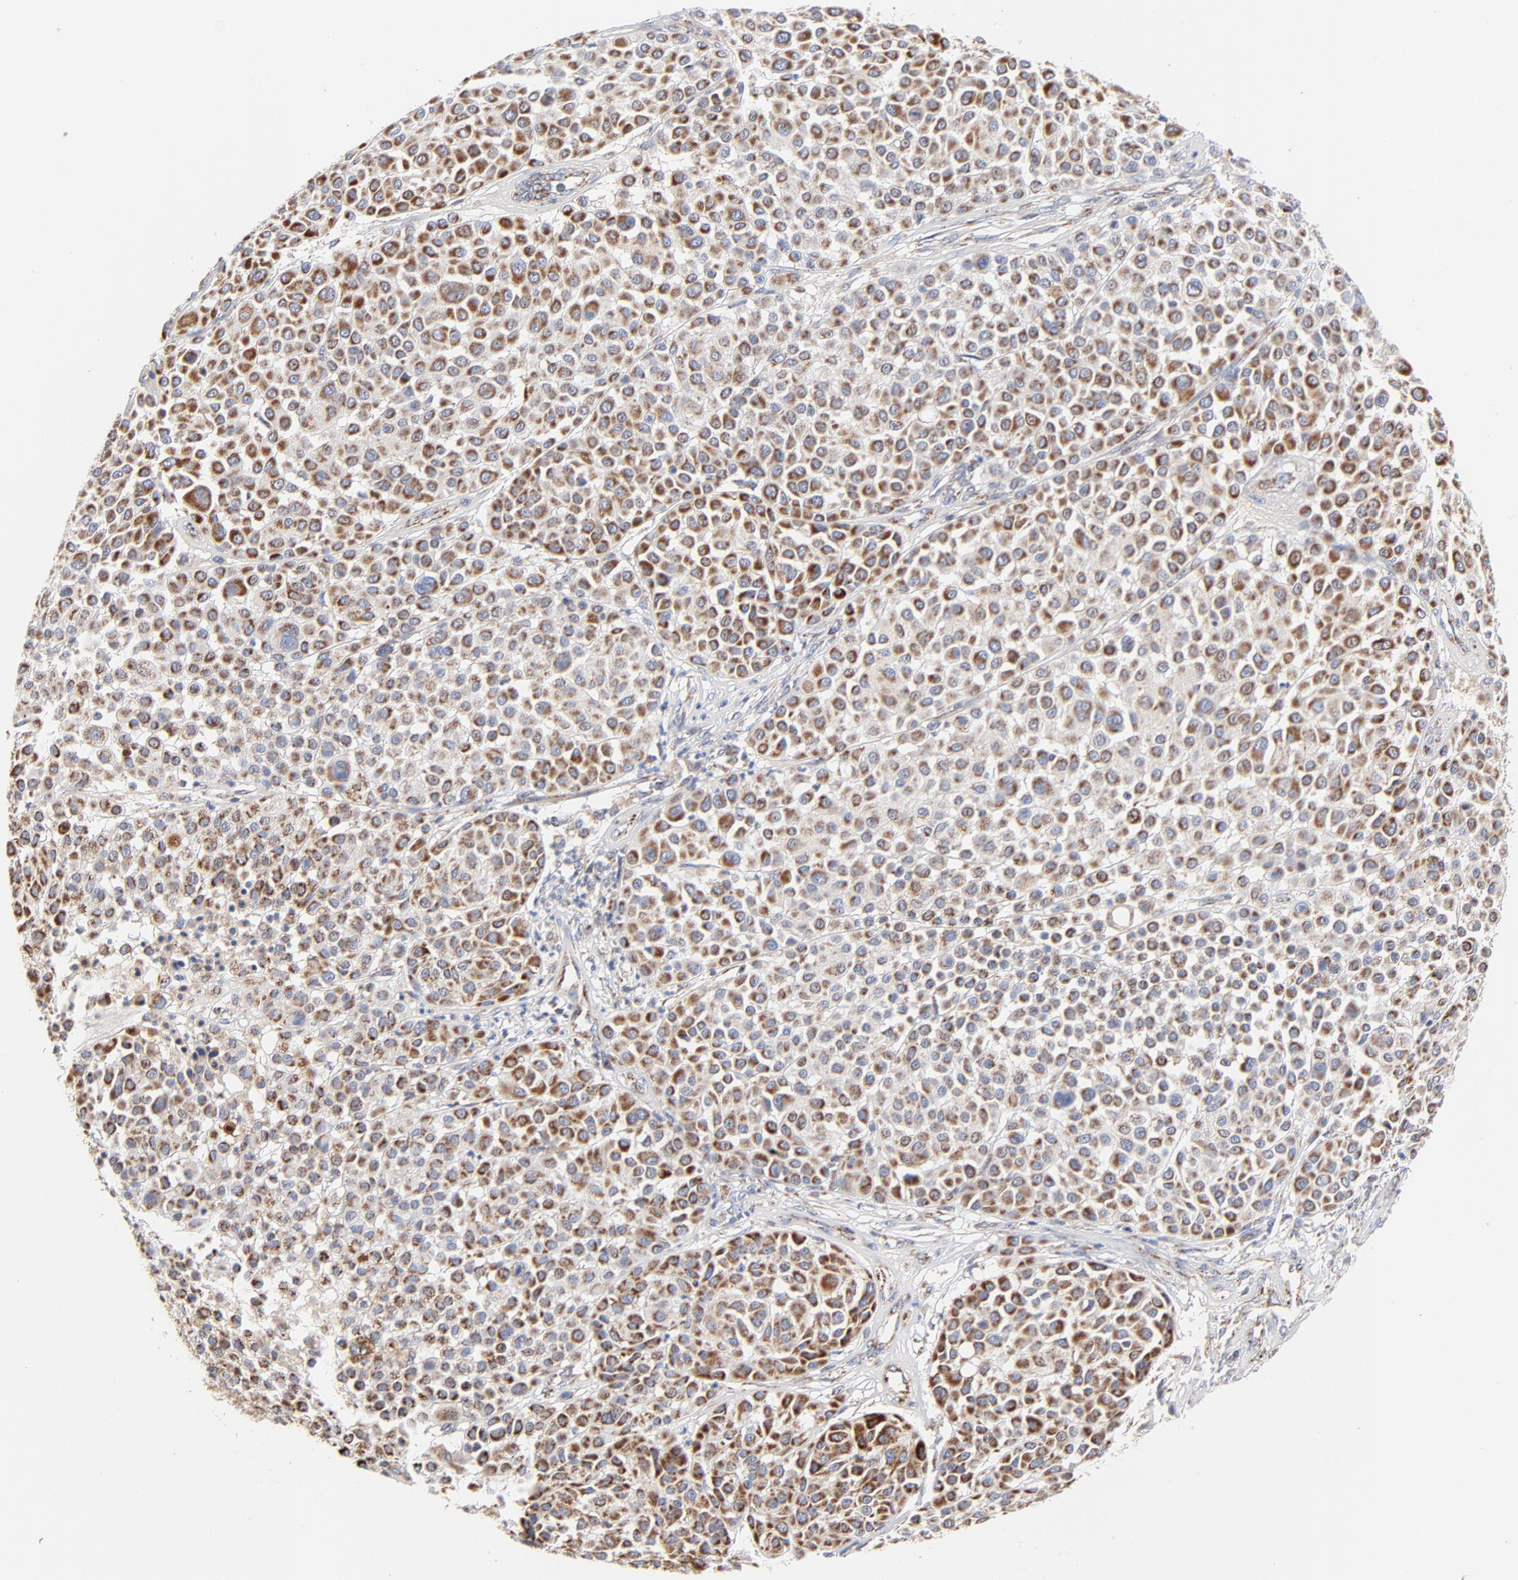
{"staining": {"intensity": "strong", "quantity": ">75%", "location": "cytoplasmic/membranous"}, "tissue": "melanoma", "cell_type": "Tumor cells", "image_type": "cancer", "snomed": [{"axis": "morphology", "description": "Malignant melanoma, Metastatic site"}, {"axis": "topography", "description": "Soft tissue"}], "caption": "Protein expression analysis of human melanoma reveals strong cytoplasmic/membranous staining in approximately >75% of tumor cells.", "gene": "DIABLO", "patient": {"sex": "male", "age": 41}}